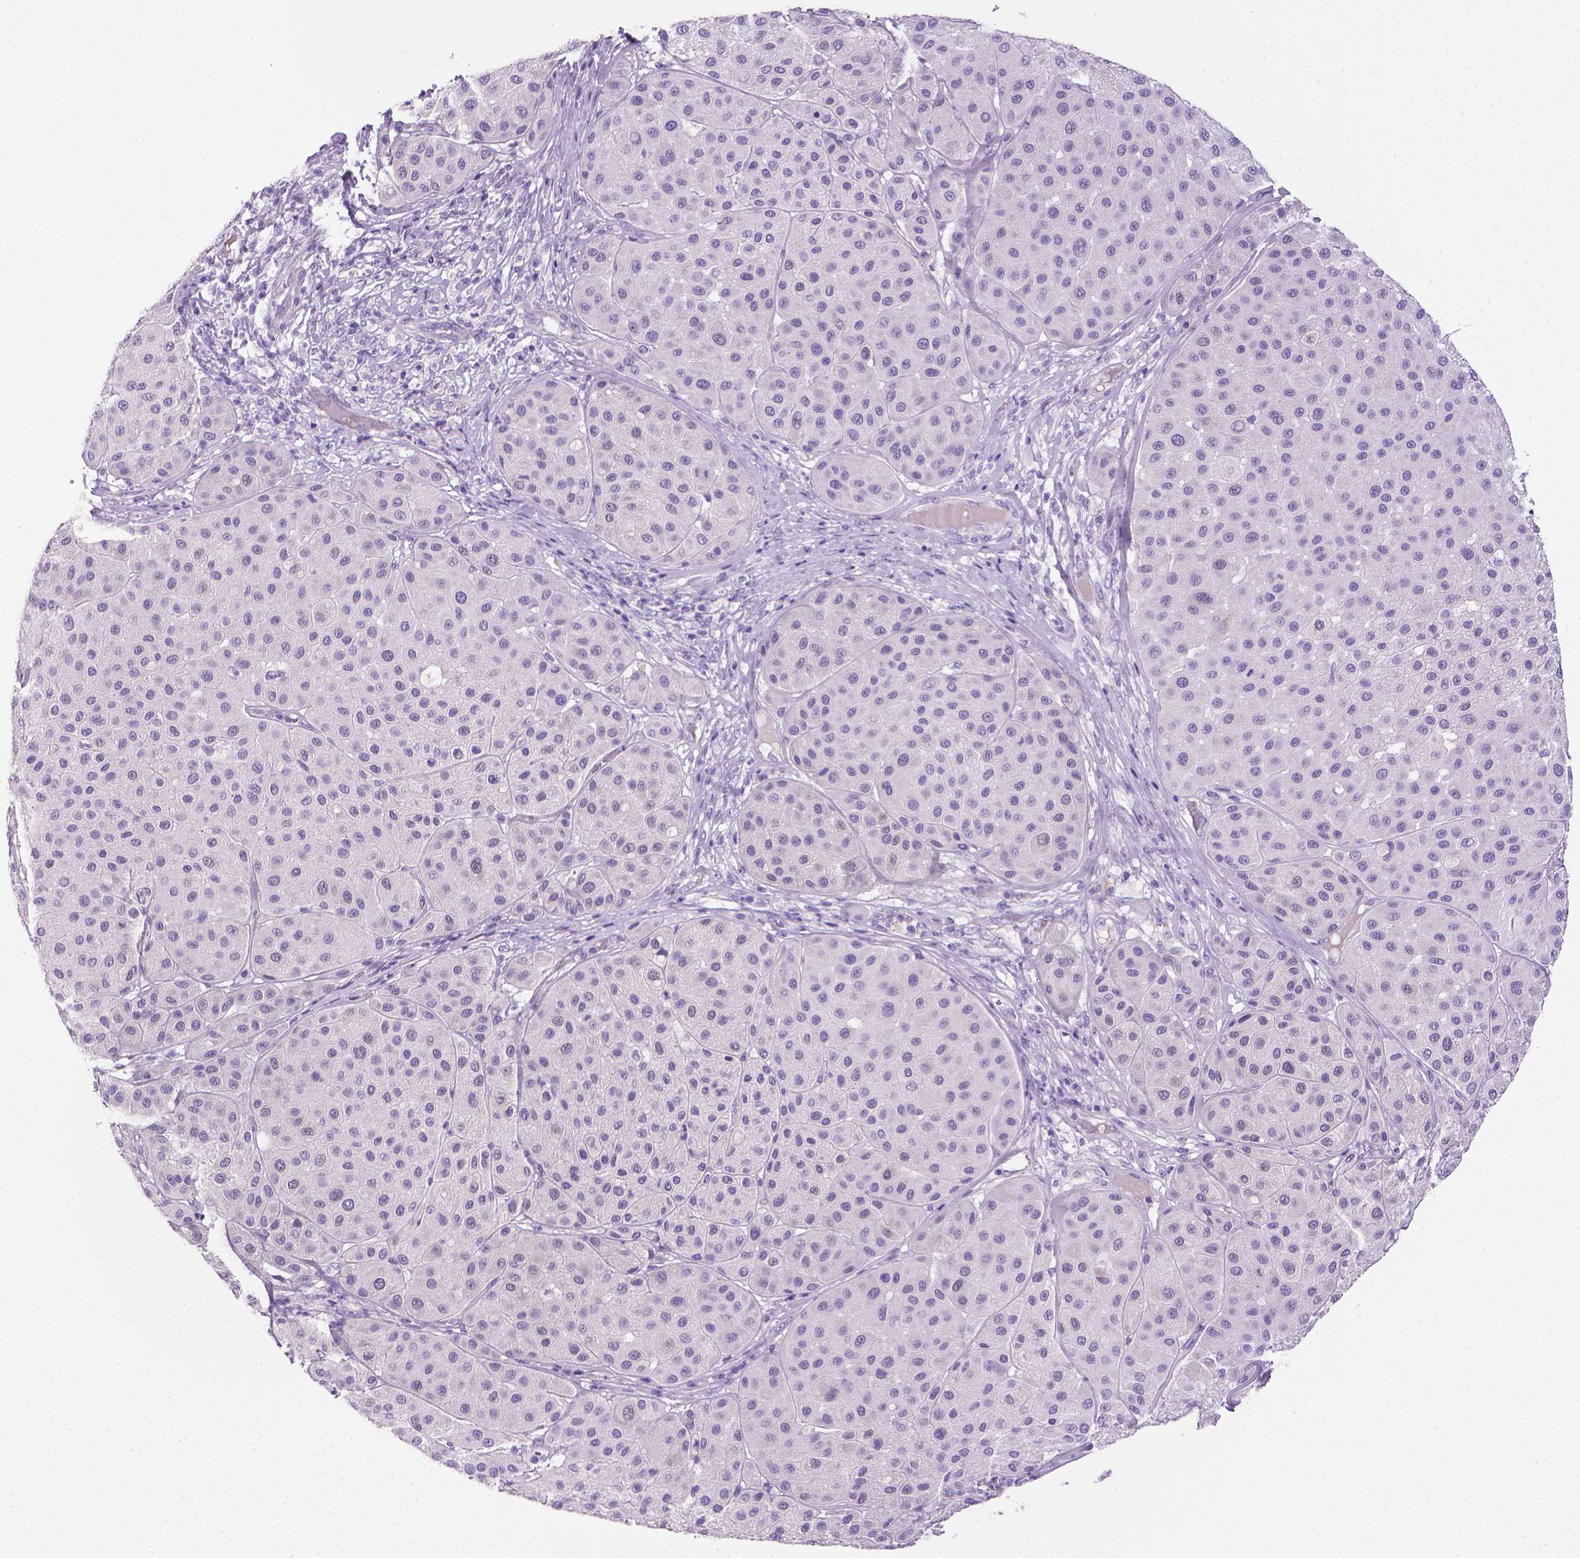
{"staining": {"intensity": "negative", "quantity": "none", "location": "none"}, "tissue": "melanoma", "cell_type": "Tumor cells", "image_type": "cancer", "snomed": [{"axis": "morphology", "description": "Malignant melanoma, Metastatic site"}, {"axis": "topography", "description": "Smooth muscle"}], "caption": "Micrograph shows no protein positivity in tumor cells of malignant melanoma (metastatic site) tissue.", "gene": "PNMA2", "patient": {"sex": "male", "age": 41}}